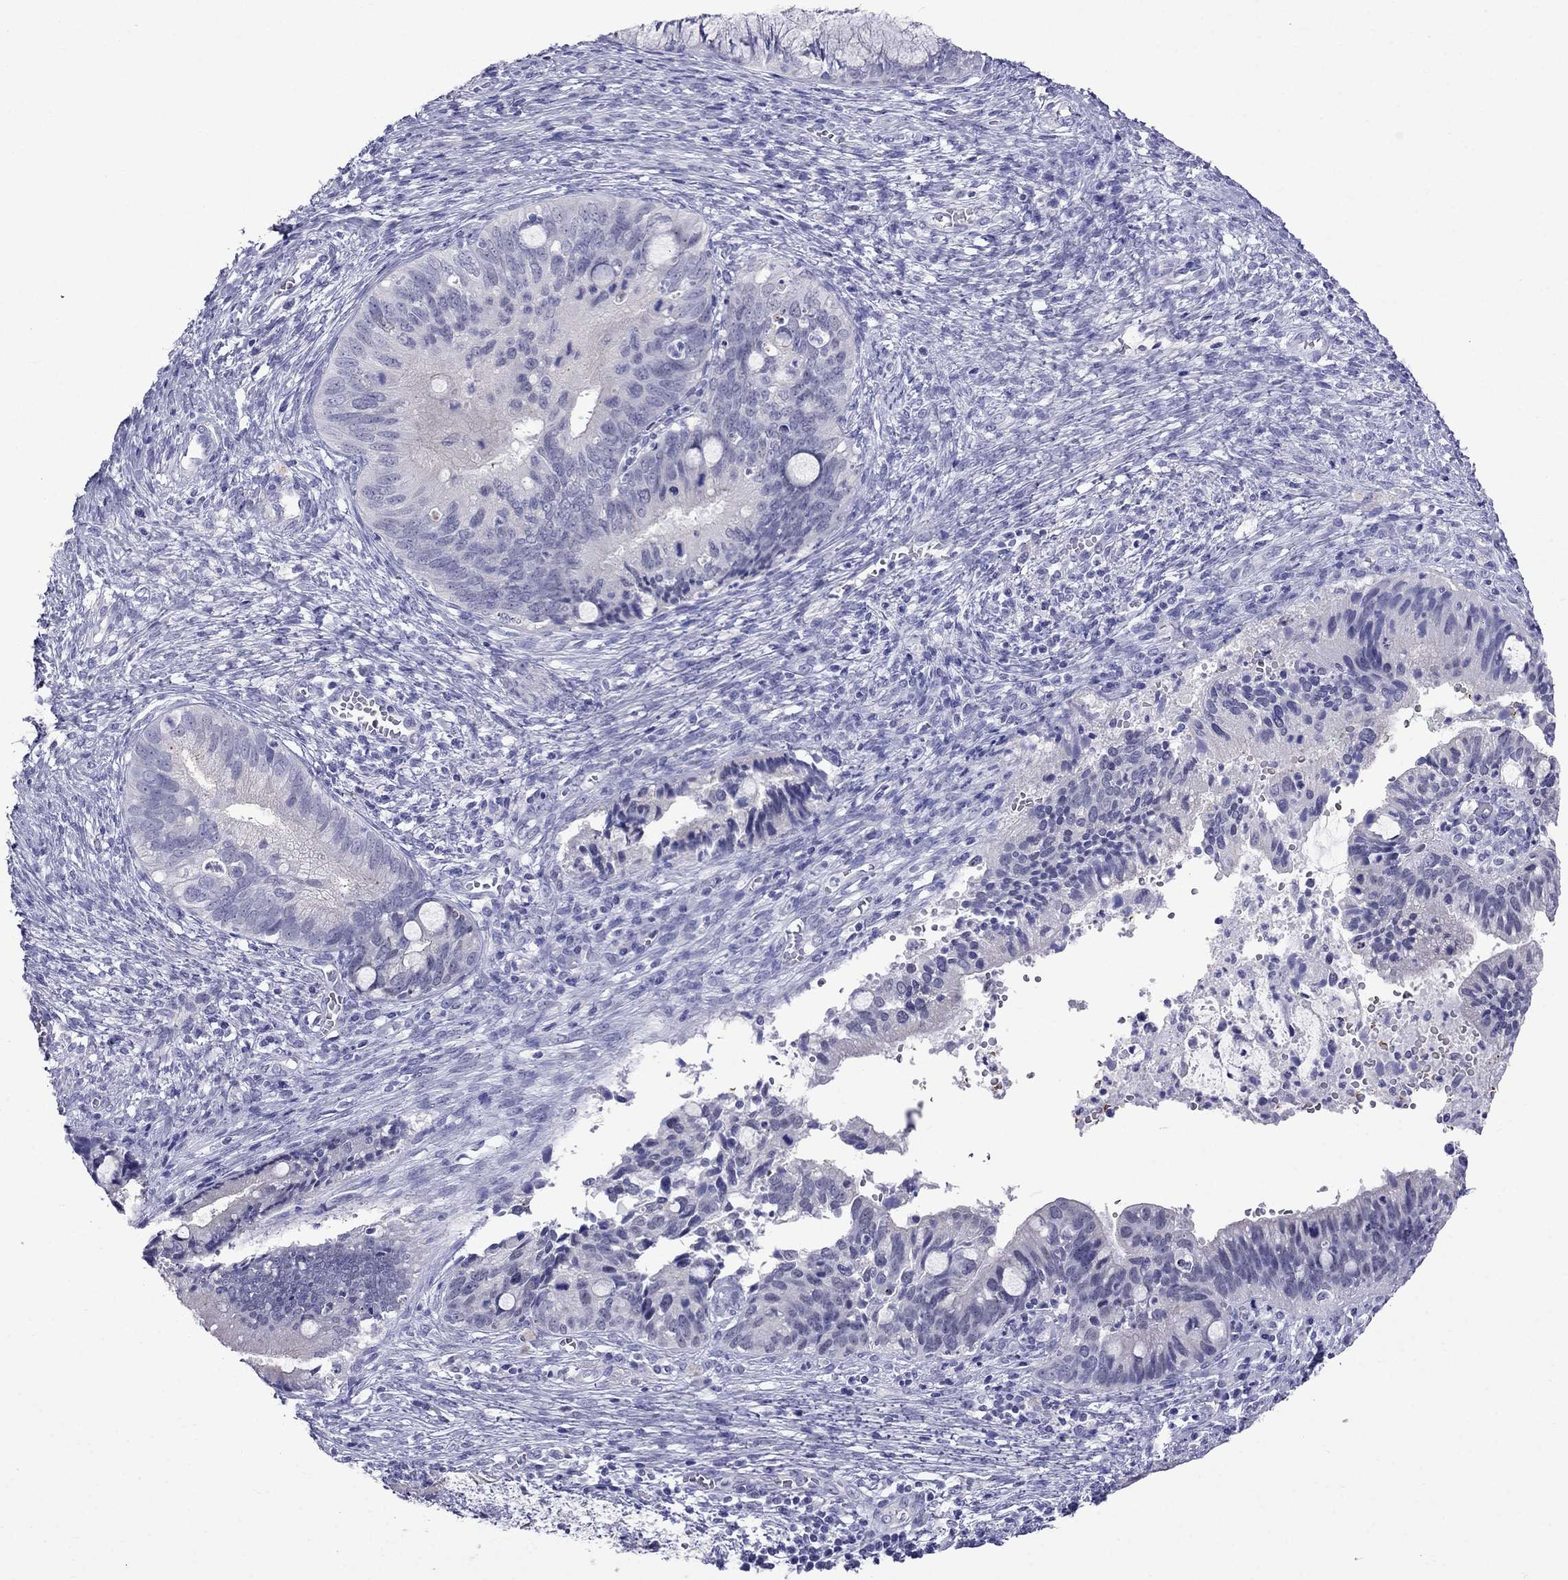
{"staining": {"intensity": "negative", "quantity": "none", "location": "none"}, "tissue": "cervical cancer", "cell_type": "Tumor cells", "image_type": "cancer", "snomed": [{"axis": "morphology", "description": "Adenocarcinoma, NOS"}, {"axis": "topography", "description": "Cervix"}], "caption": "Immunohistochemical staining of cervical cancer shows no significant expression in tumor cells.", "gene": "MGP", "patient": {"sex": "female", "age": 42}}